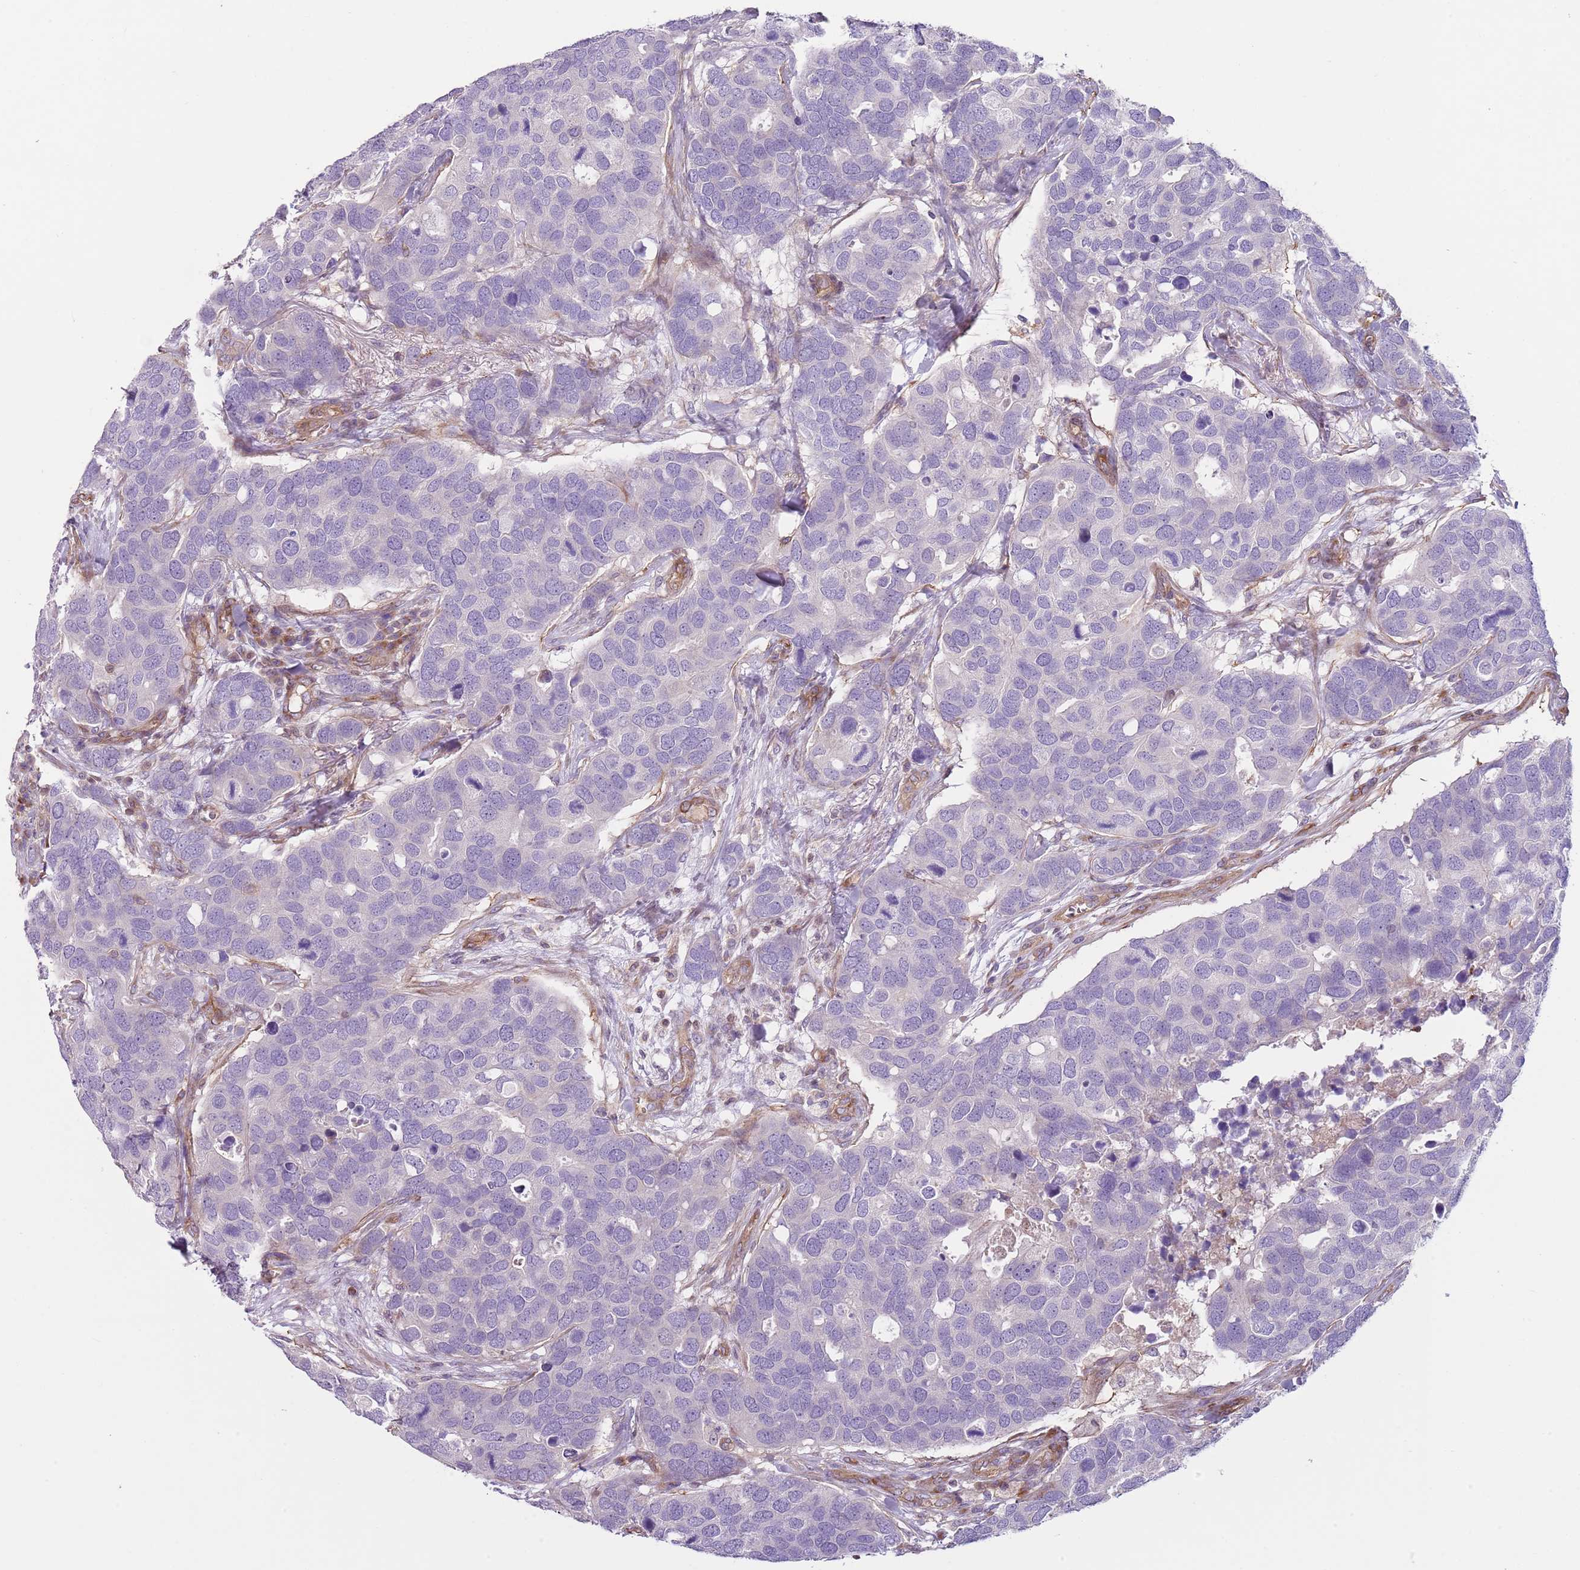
{"staining": {"intensity": "negative", "quantity": "none", "location": "none"}, "tissue": "breast cancer", "cell_type": "Tumor cells", "image_type": "cancer", "snomed": [{"axis": "morphology", "description": "Duct carcinoma"}, {"axis": "topography", "description": "Breast"}], "caption": "Immunohistochemical staining of human breast invasive ductal carcinoma shows no significant positivity in tumor cells. Nuclei are stained in blue.", "gene": "GNAI3", "patient": {"sex": "female", "age": 83}}